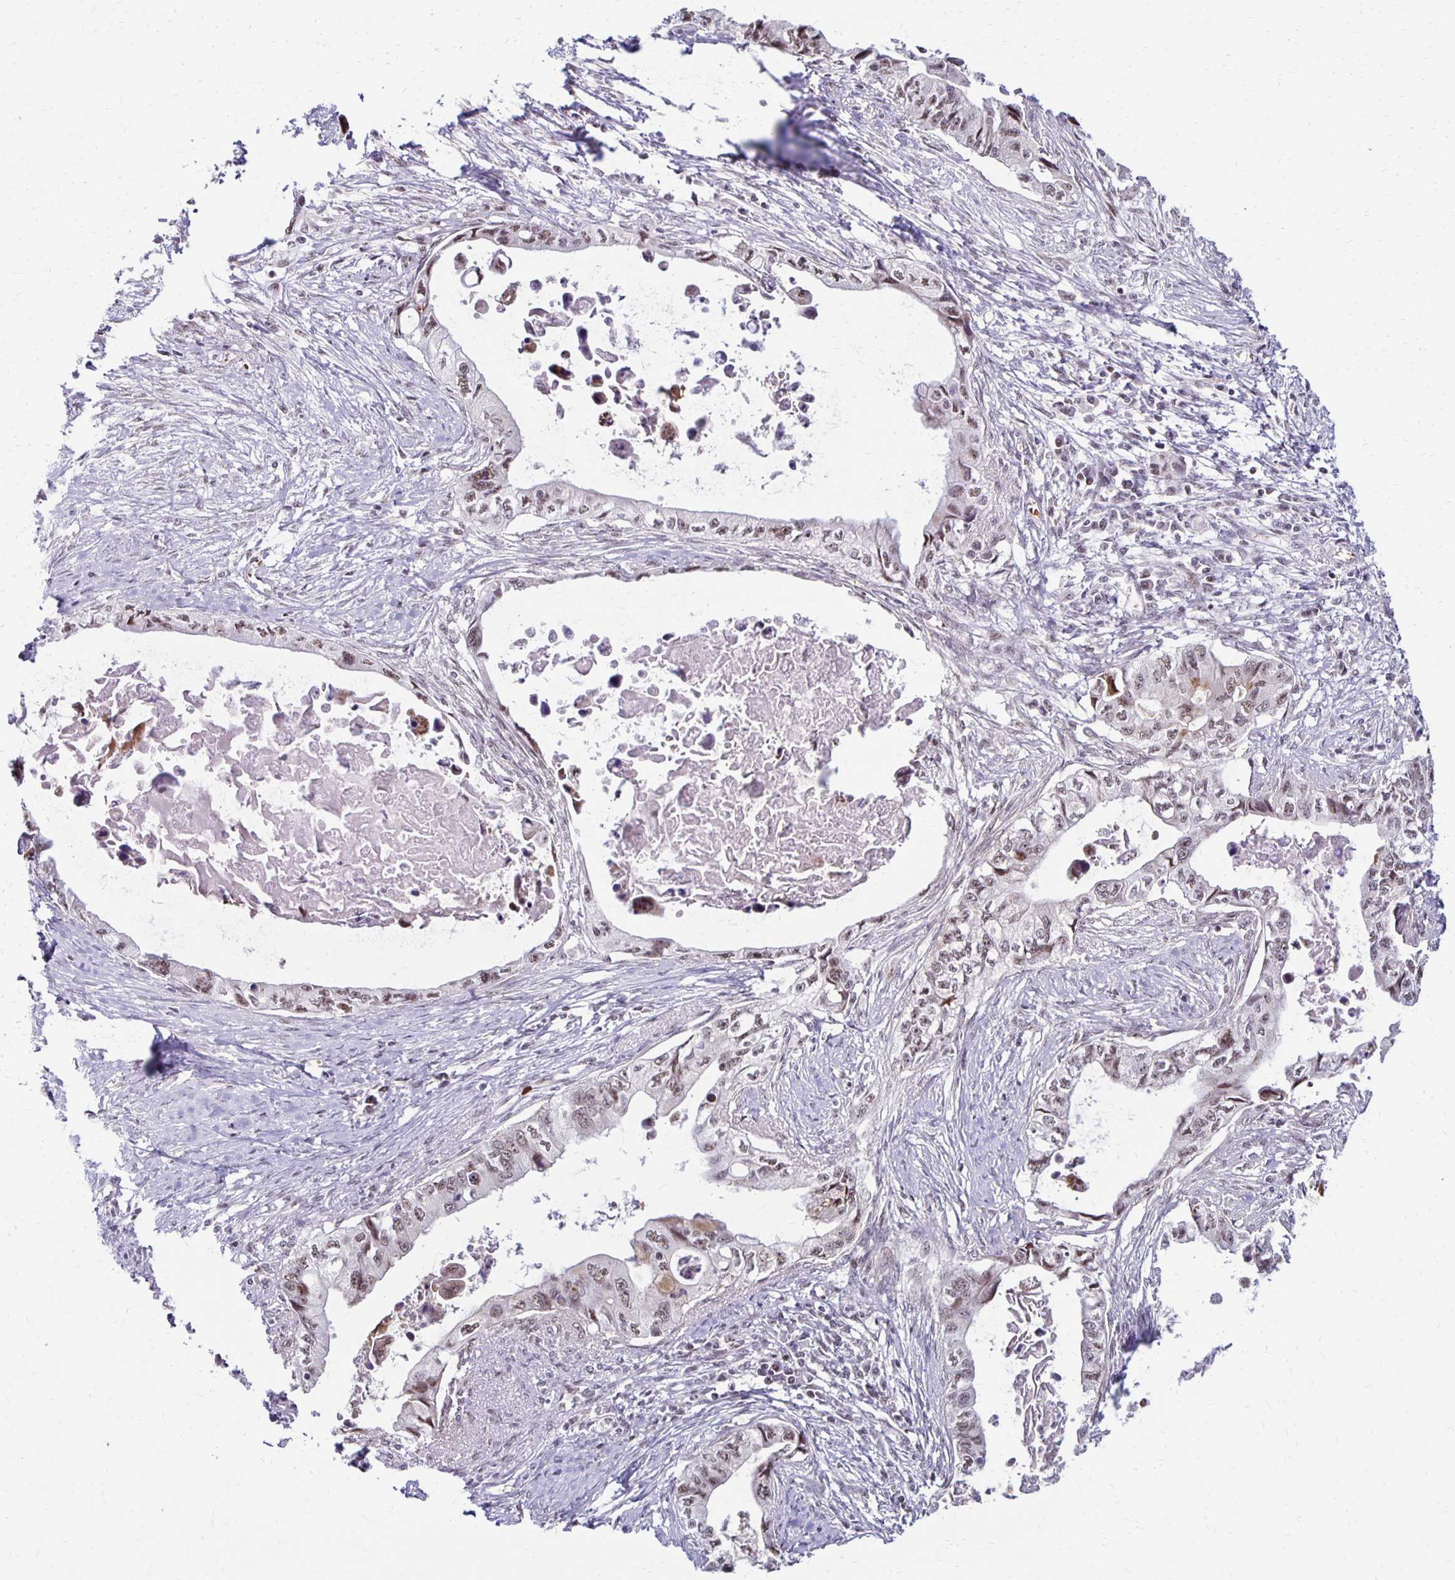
{"staining": {"intensity": "weak", "quantity": "25%-75%", "location": "nuclear"}, "tissue": "pancreatic cancer", "cell_type": "Tumor cells", "image_type": "cancer", "snomed": [{"axis": "morphology", "description": "Adenocarcinoma, NOS"}, {"axis": "topography", "description": "Pancreas"}], "caption": "There is low levels of weak nuclear staining in tumor cells of pancreatic cancer, as demonstrated by immunohistochemical staining (brown color).", "gene": "DAGLA", "patient": {"sex": "male", "age": 66}}